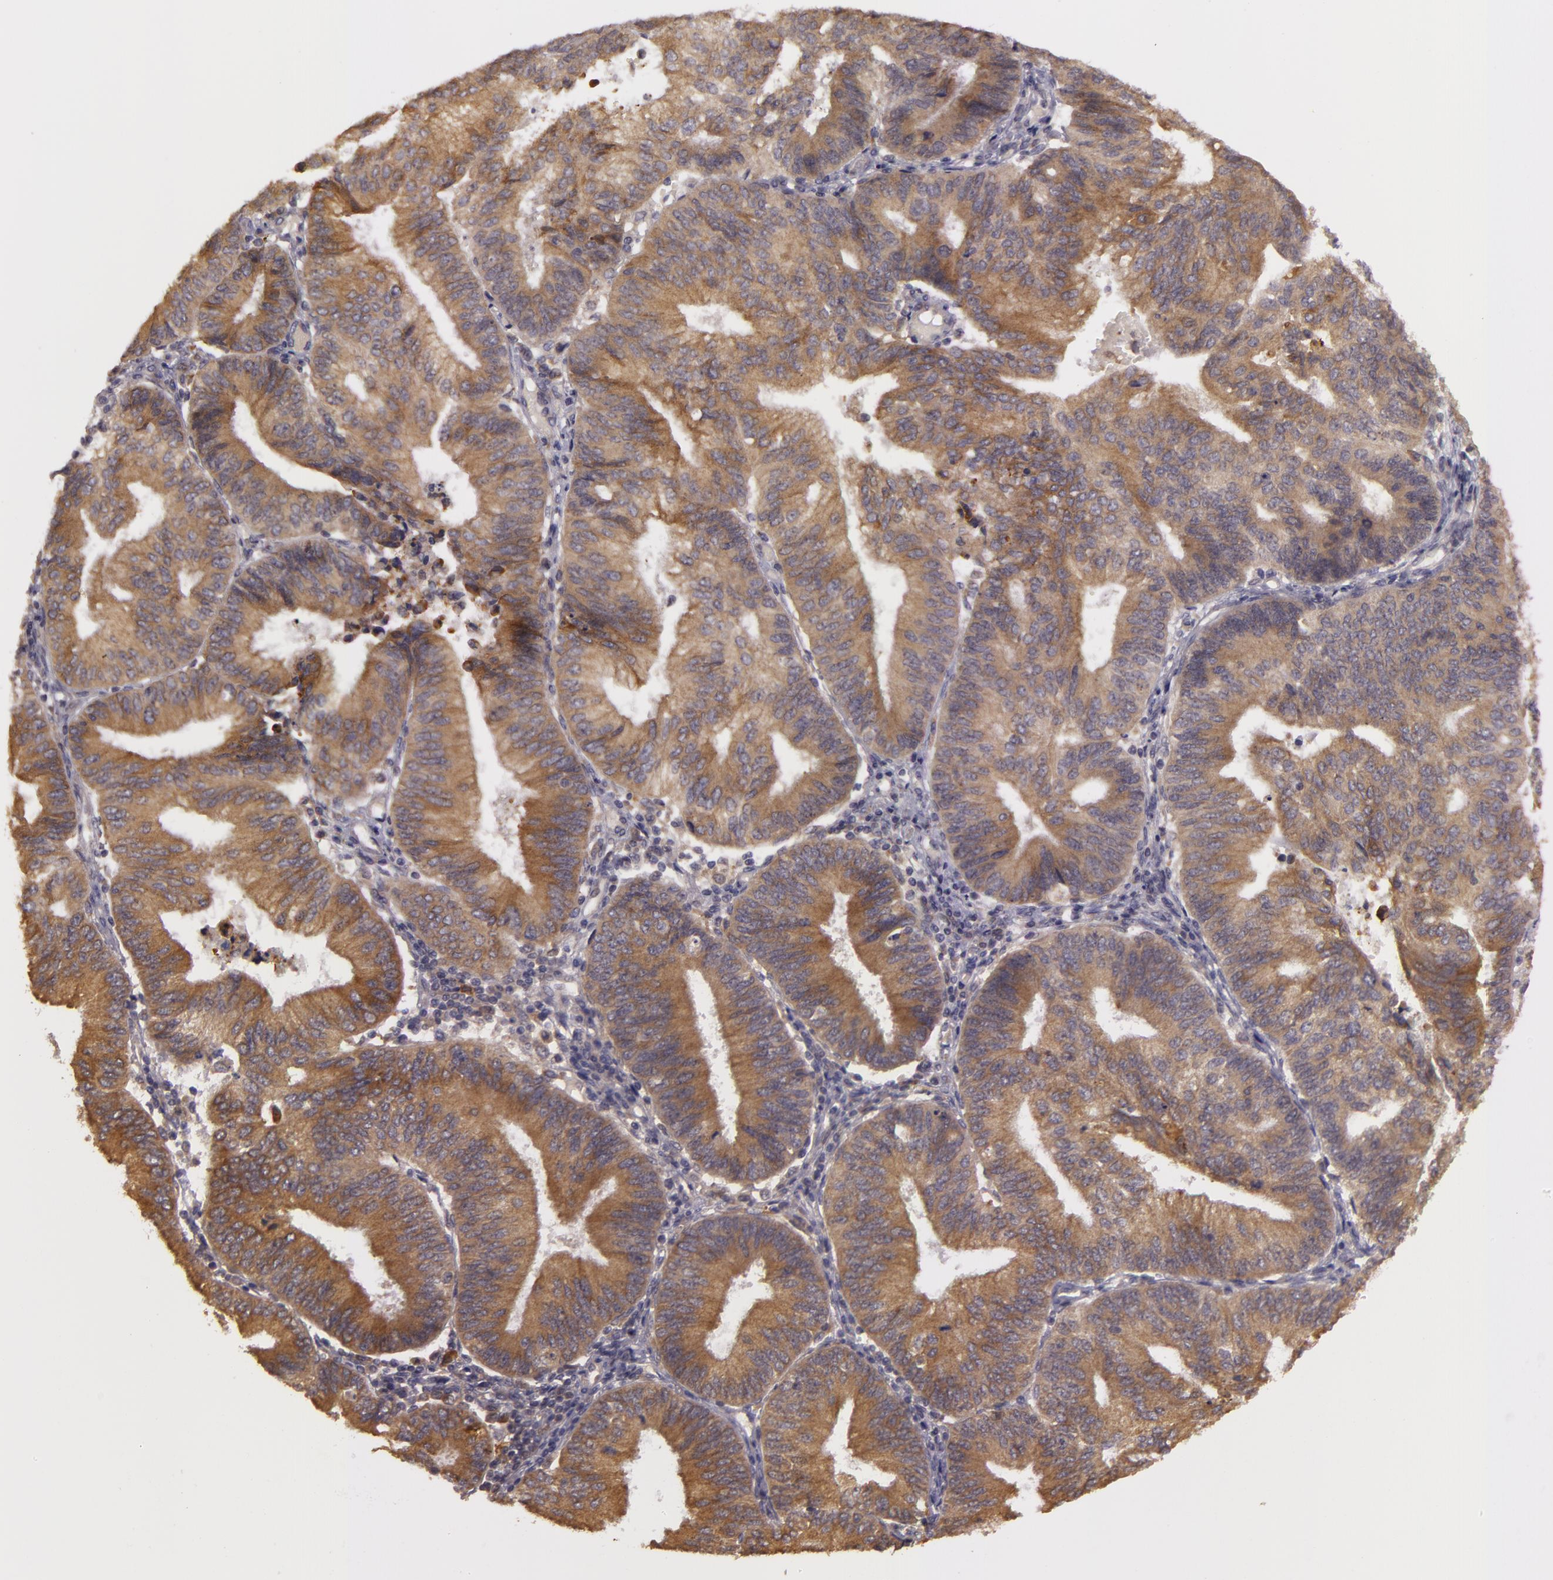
{"staining": {"intensity": "moderate", "quantity": ">75%", "location": "cytoplasmic/membranous"}, "tissue": "endometrial cancer", "cell_type": "Tumor cells", "image_type": "cancer", "snomed": [{"axis": "morphology", "description": "Adenocarcinoma, NOS"}, {"axis": "topography", "description": "Endometrium"}], "caption": "Endometrial adenocarcinoma stained for a protein exhibits moderate cytoplasmic/membranous positivity in tumor cells. The protein of interest is stained brown, and the nuclei are stained in blue (DAB IHC with brightfield microscopy, high magnification).", "gene": "PPP1R3F", "patient": {"sex": "female", "age": 55}}